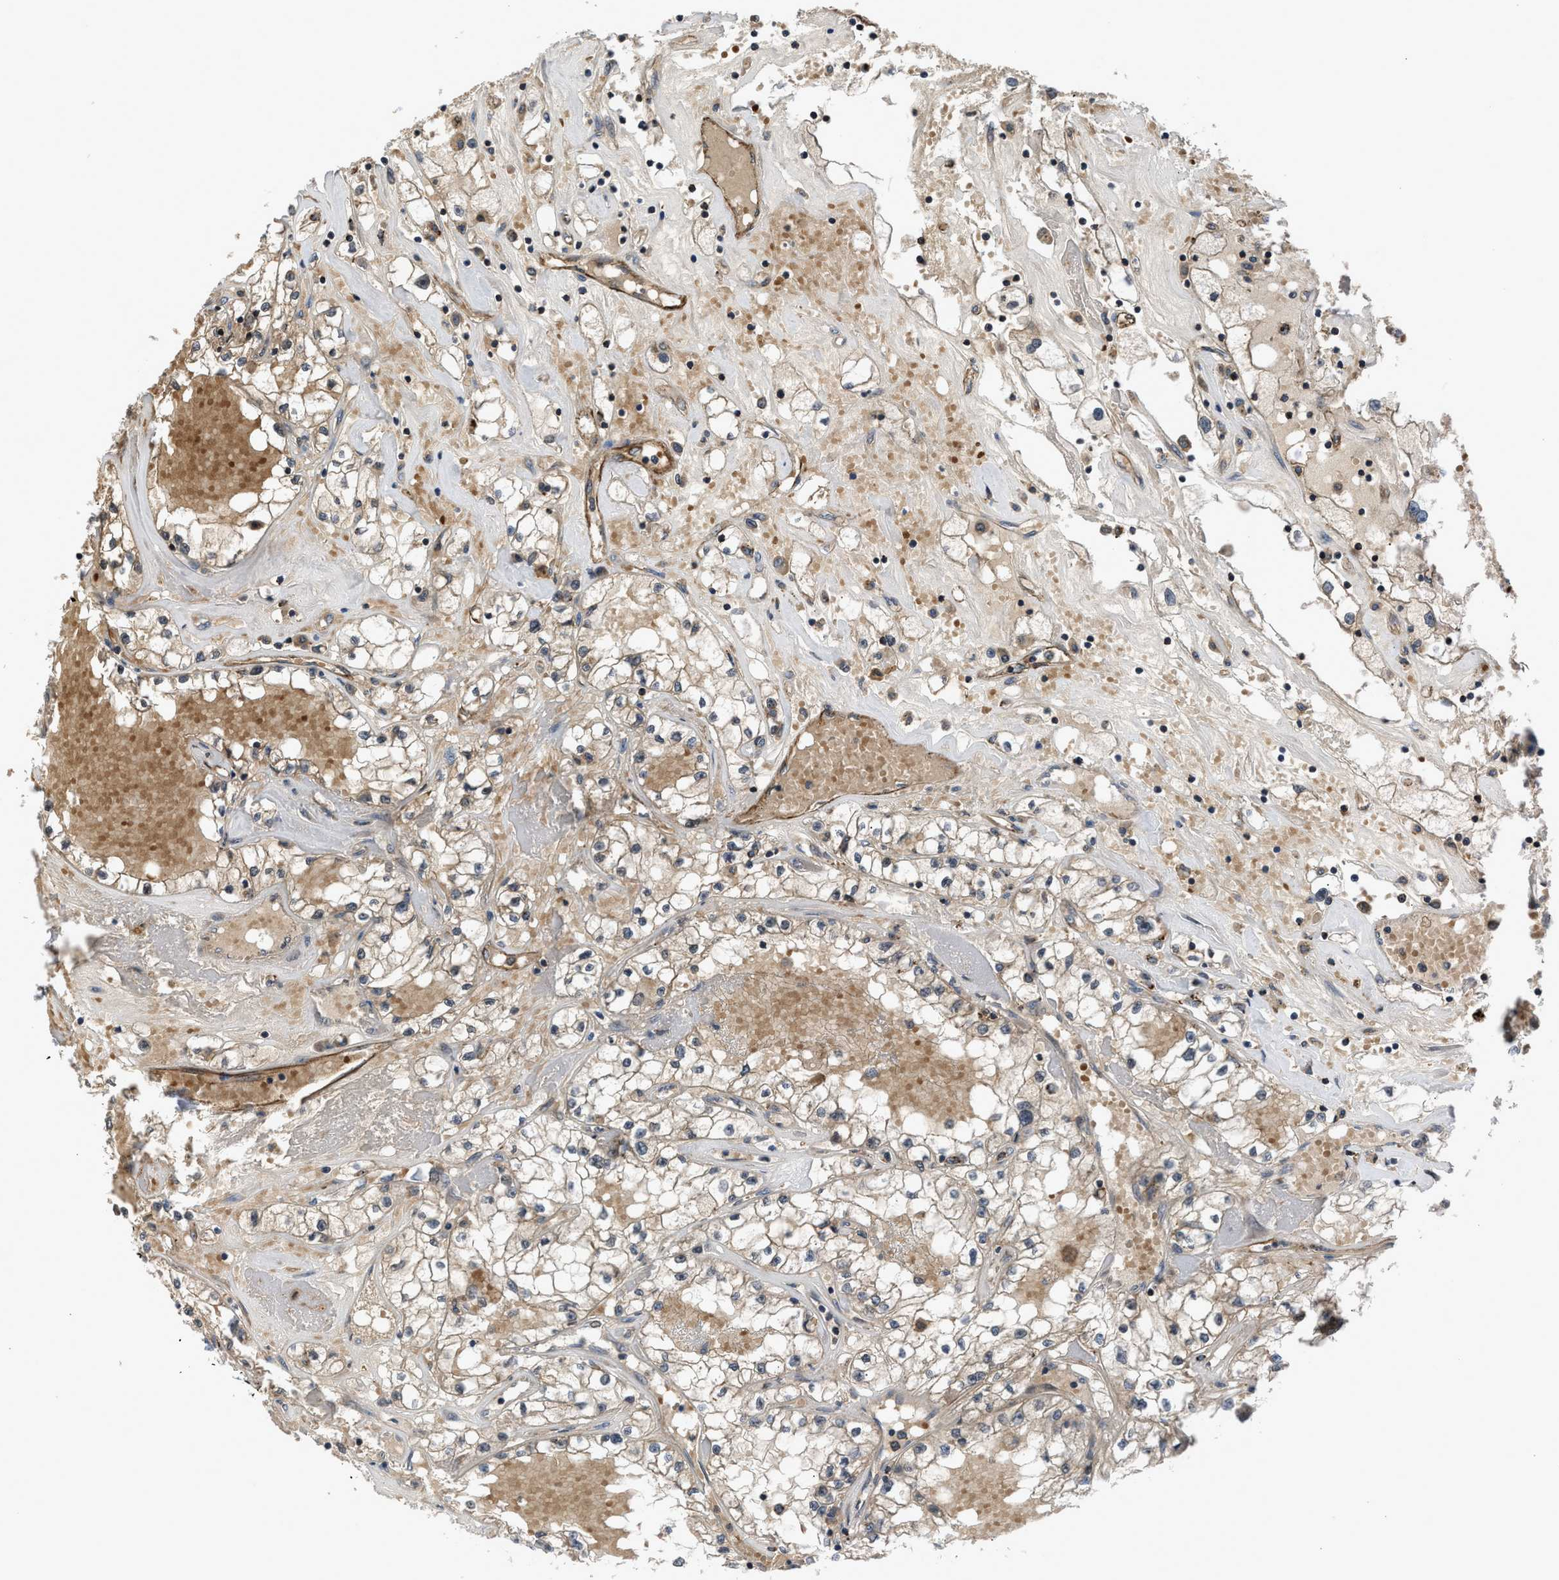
{"staining": {"intensity": "moderate", "quantity": ">75%", "location": "cytoplasmic/membranous"}, "tissue": "renal cancer", "cell_type": "Tumor cells", "image_type": "cancer", "snomed": [{"axis": "morphology", "description": "Adenocarcinoma, NOS"}, {"axis": "topography", "description": "Kidney"}], "caption": "Brown immunohistochemical staining in adenocarcinoma (renal) displays moderate cytoplasmic/membranous positivity in about >75% of tumor cells. The staining was performed using DAB (3,3'-diaminobenzidine), with brown indicating positive protein expression. Nuclei are stained blue with hematoxylin.", "gene": "GPATCH2L", "patient": {"sex": "male", "age": 56}}